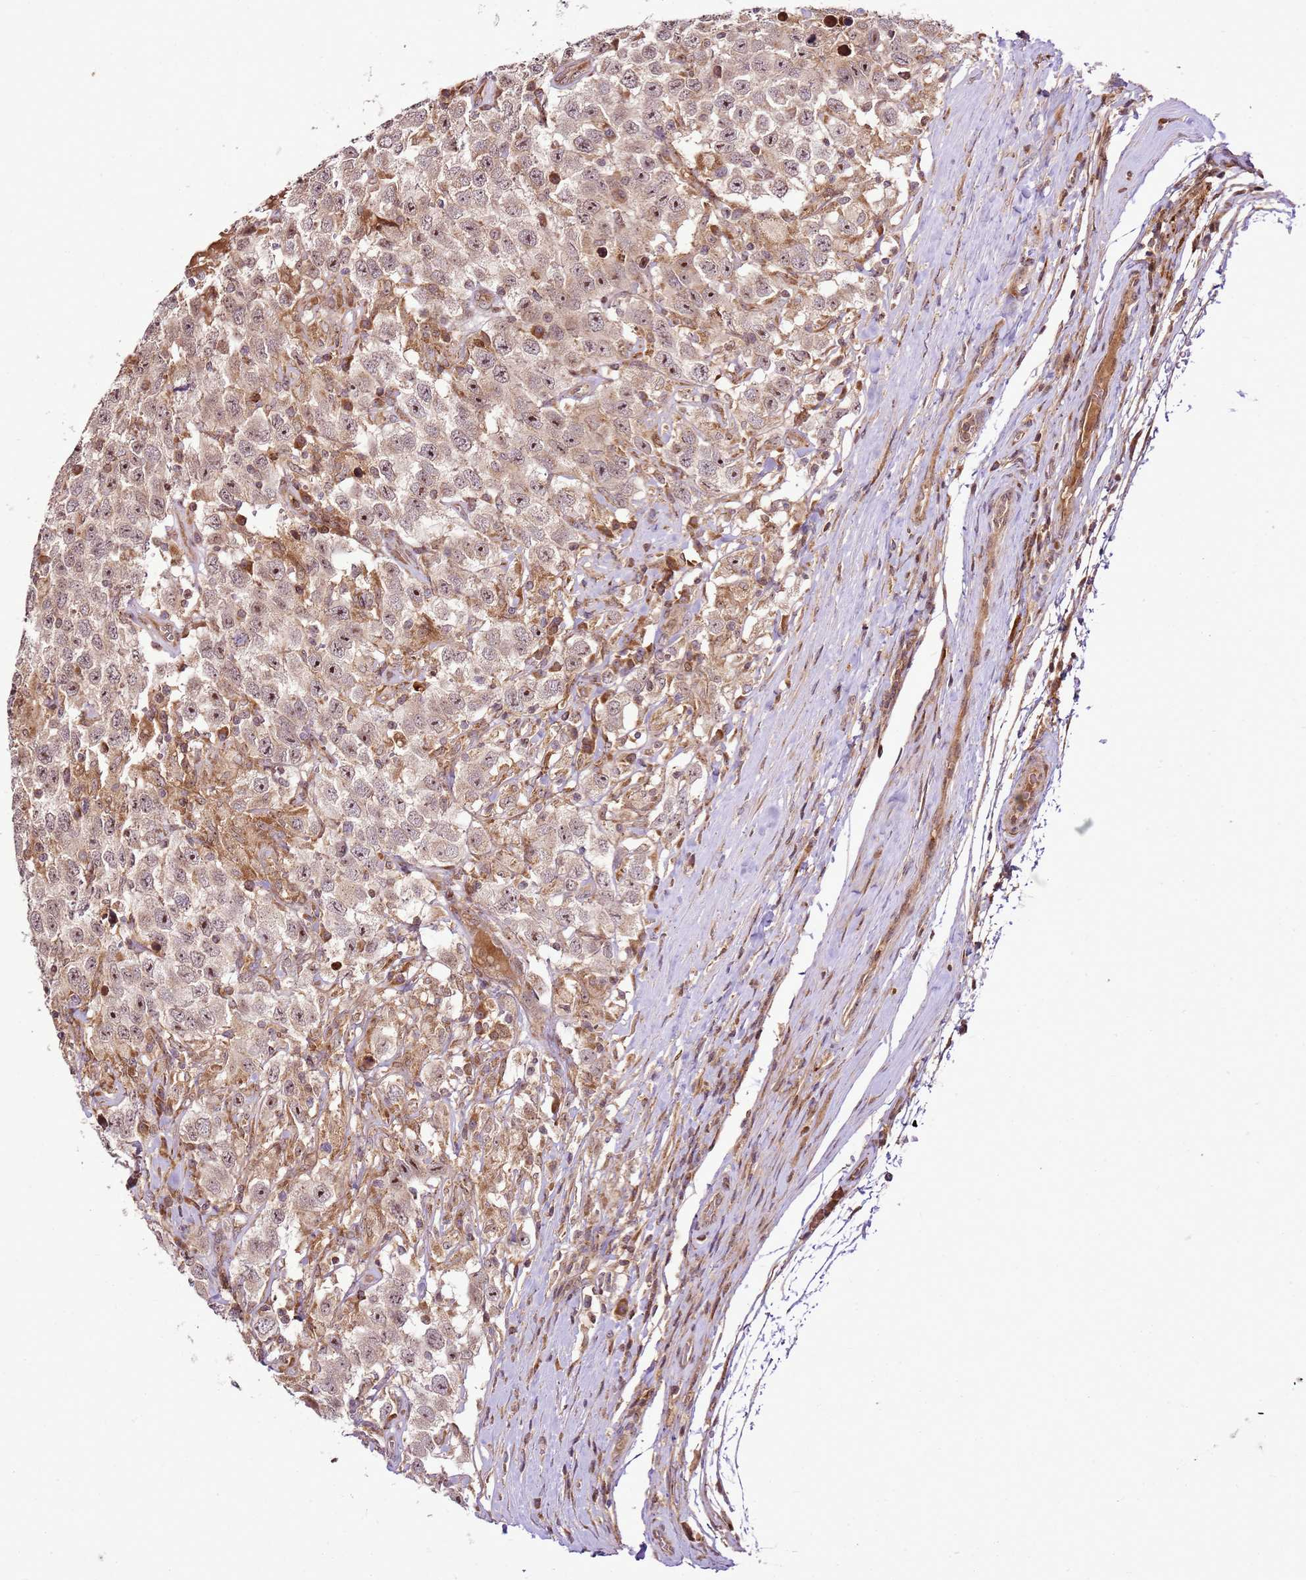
{"staining": {"intensity": "moderate", "quantity": ">75%", "location": "cytoplasmic/membranous,nuclear"}, "tissue": "testis cancer", "cell_type": "Tumor cells", "image_type": "cancer", "snomed": [{"axis": "morphology", "description": "Seminoma, NOS"}, {"axis": "topography", "description": "Testis"}], "caption": "IHC histopathology image of human testis cancer stained for a protein (brown), which exhibits medium levels of moderate cytoplasmic/membranous and nuclear expression in approximately >75% of tumor cells.", "gene": "RASA3", "patient": {"sex": "male", "age": 41}}